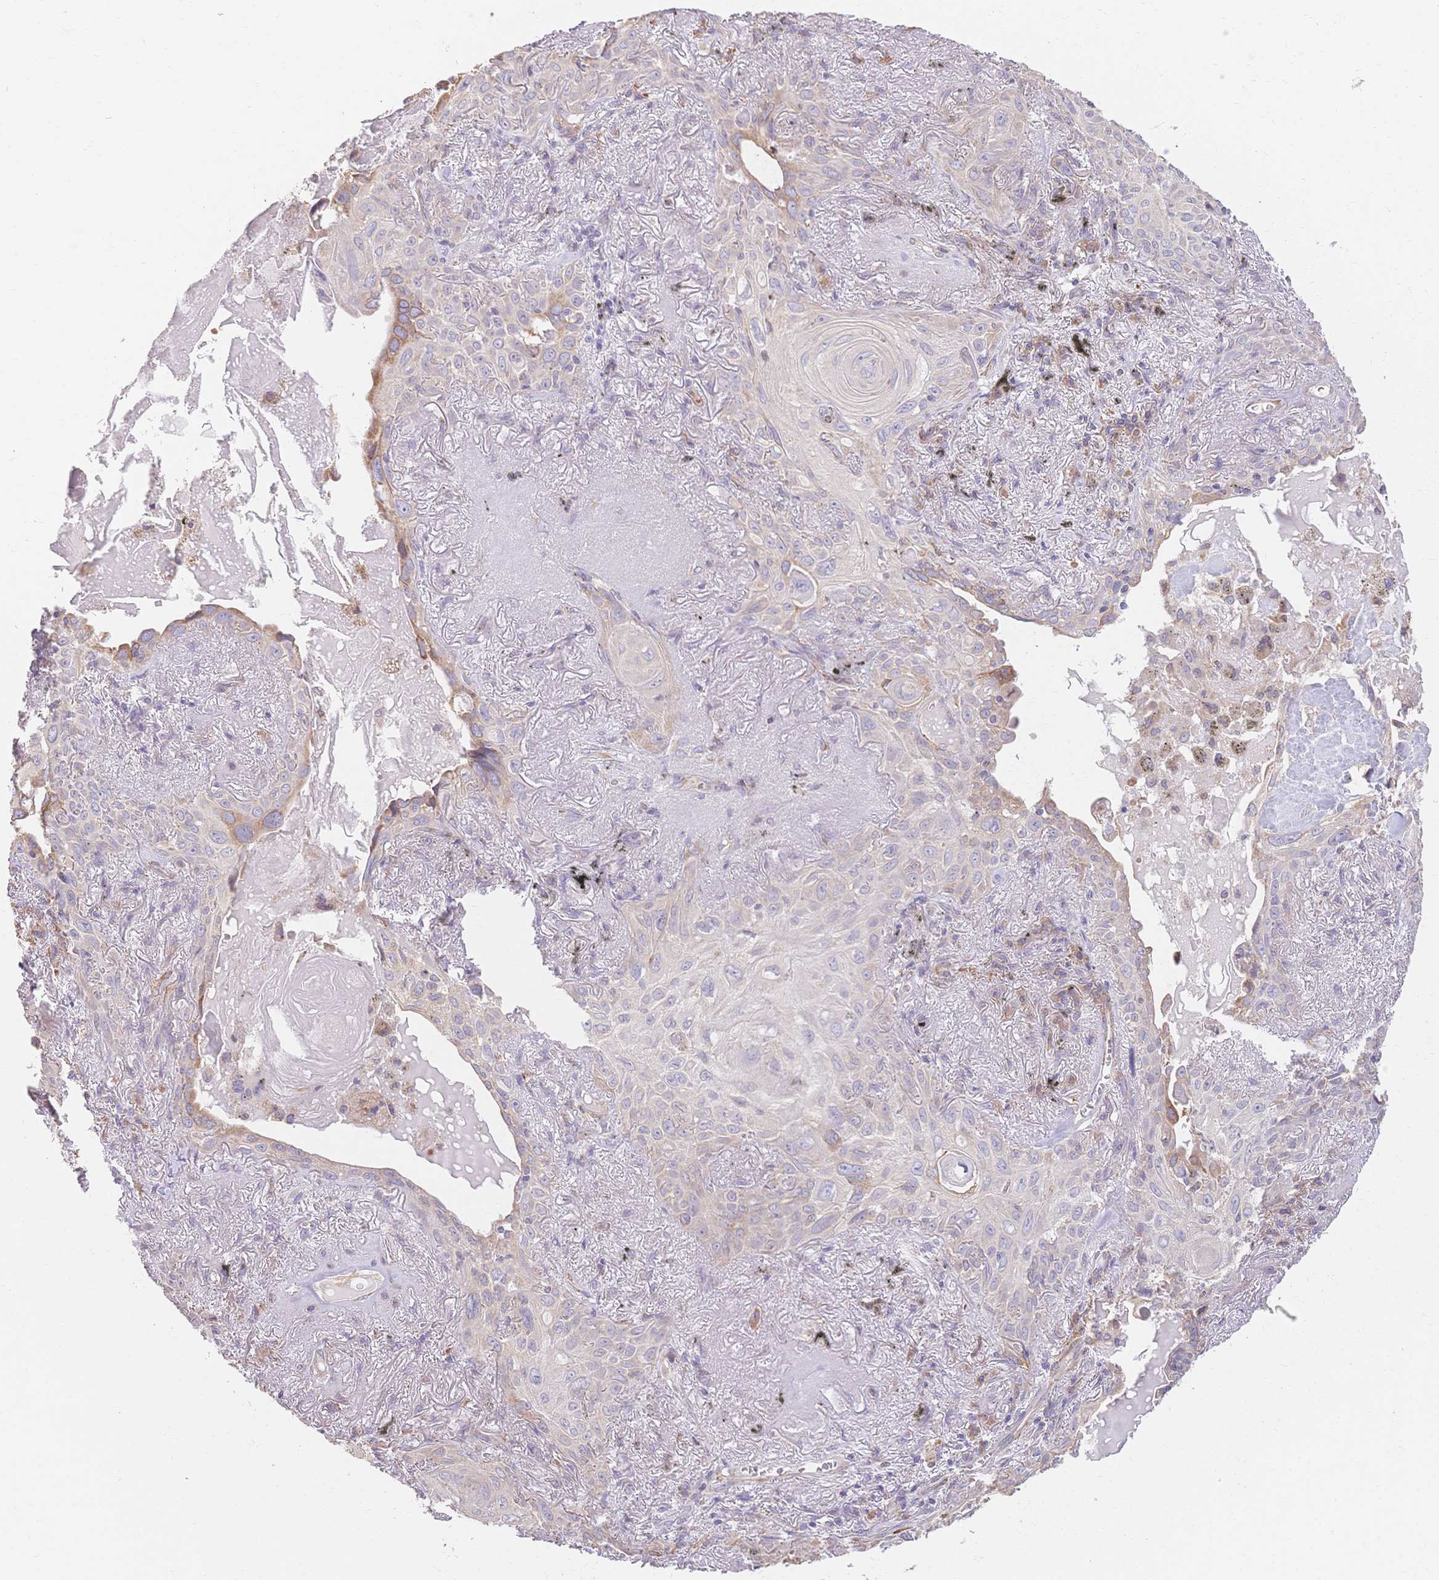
{"staining": {"intensity": "weak", "quantity": "<25%", "location": "cytoplasmic/membranous"}, "tissue": "lung cancer", "cell_type": "Tumor cells", "image_type": "cancer", "snomed": [{"axis": "morphology", "description": "Squamous cell carcinoma, NOS"}, {"axis": "topography", "description": "Lung"}], "caption": "IHC photomicrograph of lung squamous cell carcinoma stained for a protein (brown), which displays no positivity in tumor cells.", "gene": "HS3ST5", "patient": {"sex": "male", "age": 79}}